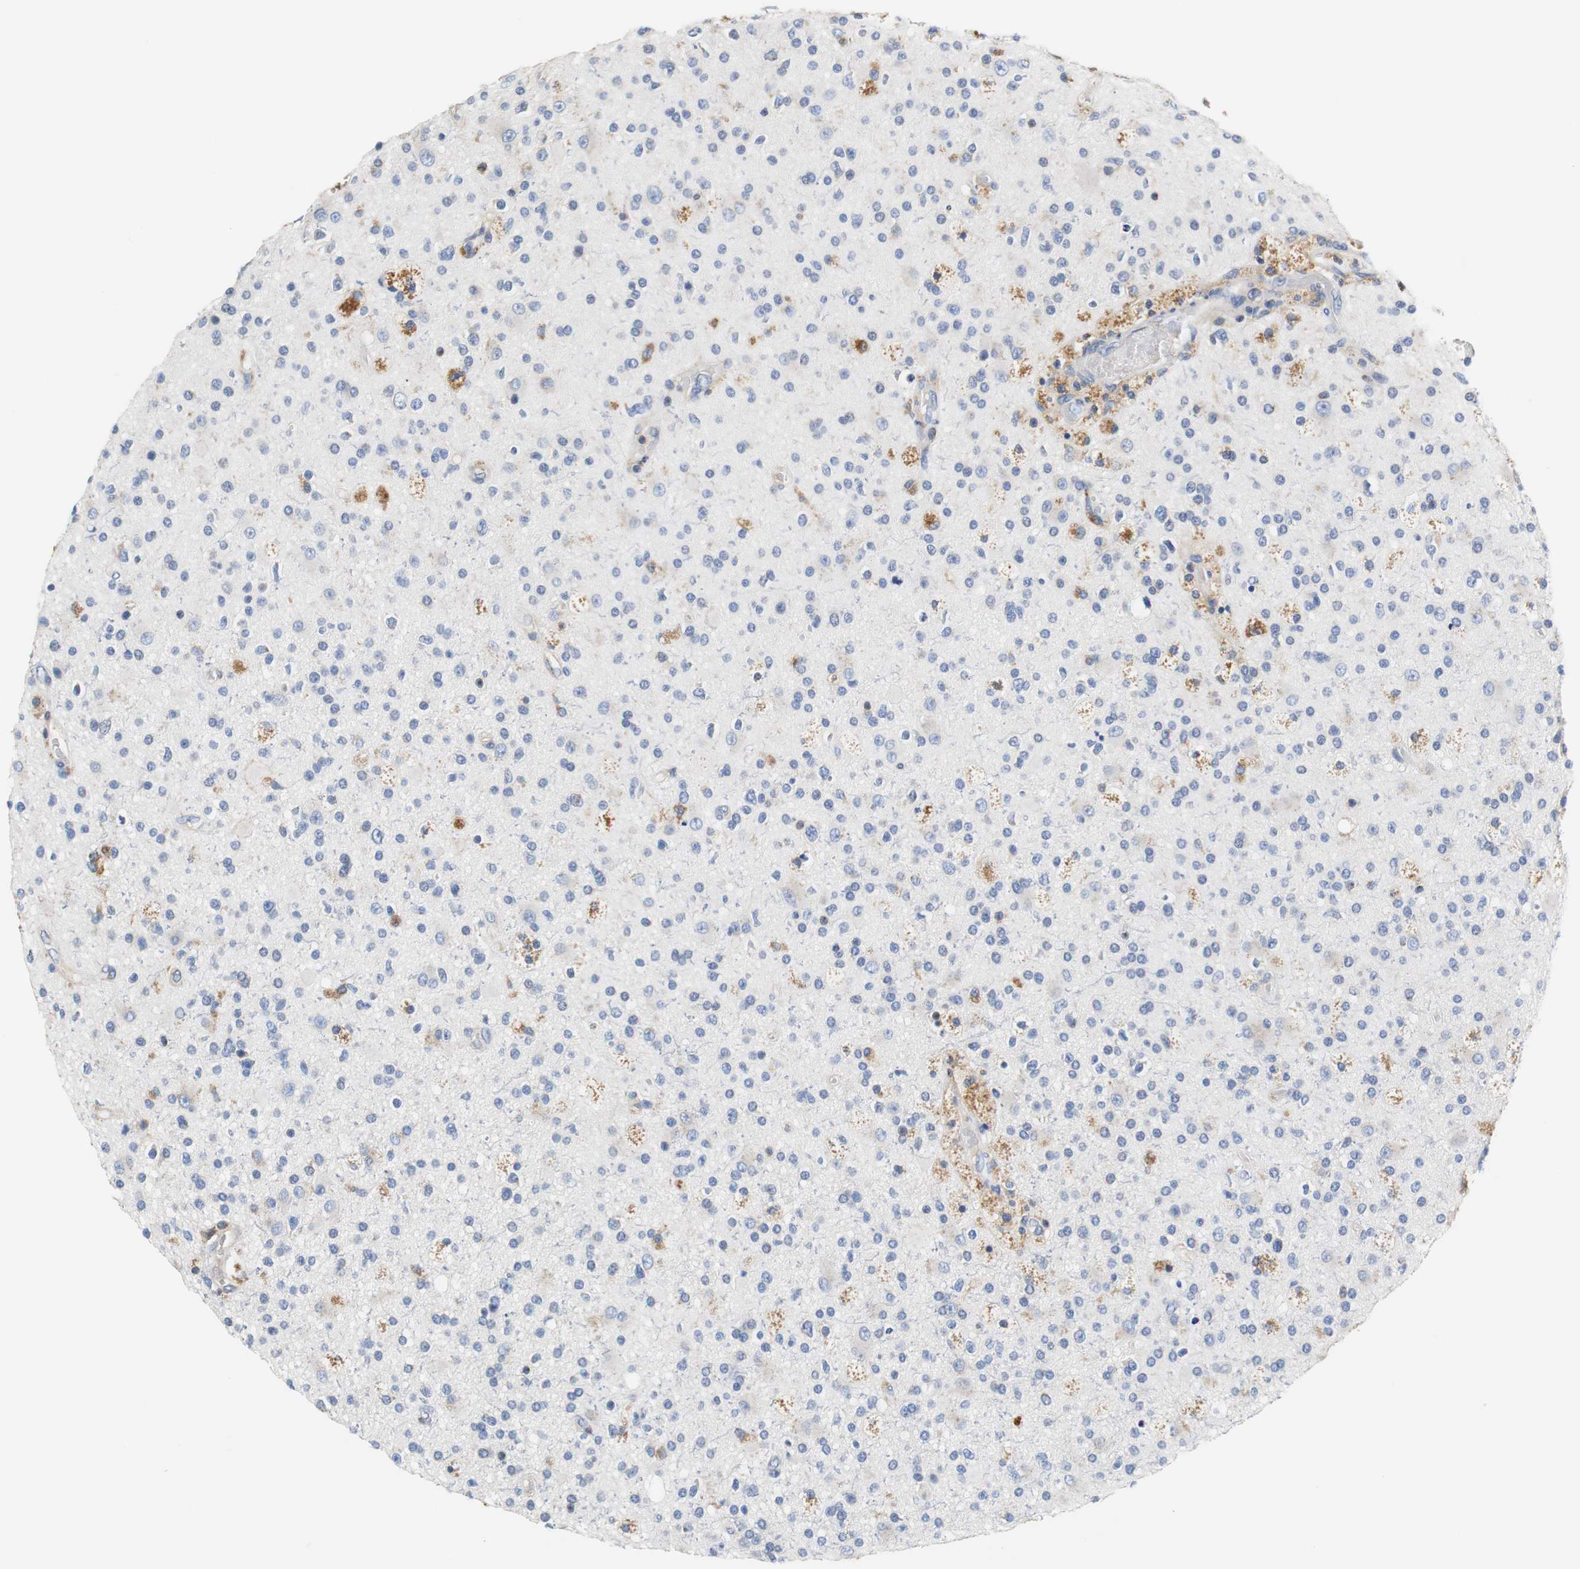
{"staining": {"intensity": "negative", "quantity": "none", "location": "none"}, "tissue": "glioma", "cell_type": "Tumor cells", "image_type": "cancer", "snomed": [{"axis": "morphology", "description": "Glioma, malignant, High grade"}, {"axis": "topography", "description": "Brain"}], "caption": "An immunohistochemistry (IHC) photomicrograph of malignant glioma (high-grade) is shown. There is no staining in tumor cells of malignant glioma (high-grade). (IHC, brightfield microscopy, high magnification).", "gene": "VAMP8", "patient": {"sex": "male", "age": 33}}